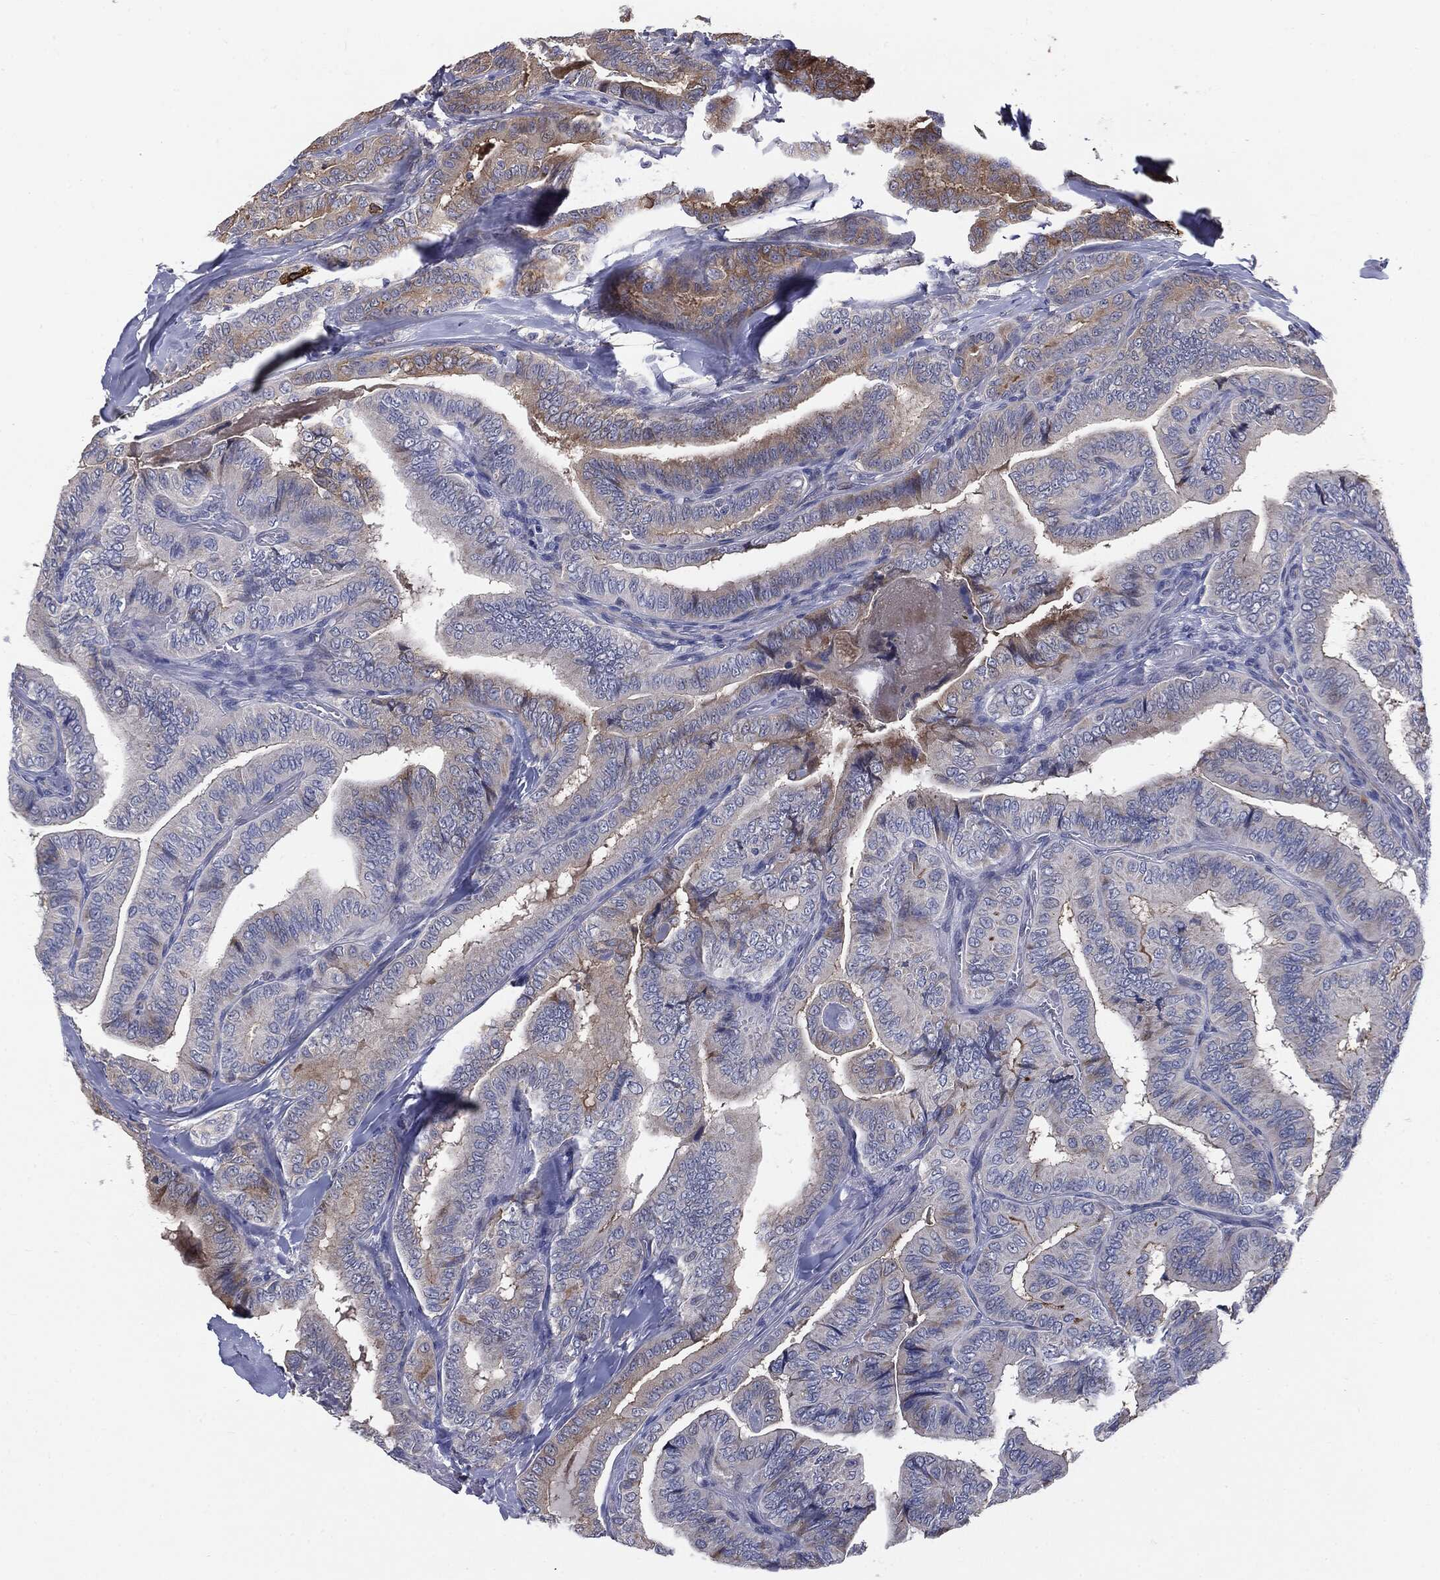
{"staining": {"intensity": "weak", "quantity": "25%-75%", "location": "cytoplasmic/membranous"}, "tissue": "thyroid cancer", "cell_type": "Tumor cells", "image_type": "cancer", "snomed": [{"axis": "morphology", "description": "Papillary adenocarcinoma, NOS"}, {"axis": "topography", "description": "Thyroid gland"}], "caption": "Immunohistochemistry histopathology image of neoplastic tissue: human thyroid cancer stained using immunohistochemistry displays low levels of weak protein expression localized specifically in the cytoplasmic/membranous of tumor cells, appearing as a cytoplasmic/membranous brown color.", "gene": "KRT5", "patient": {"sex": "male", "age": 61}}